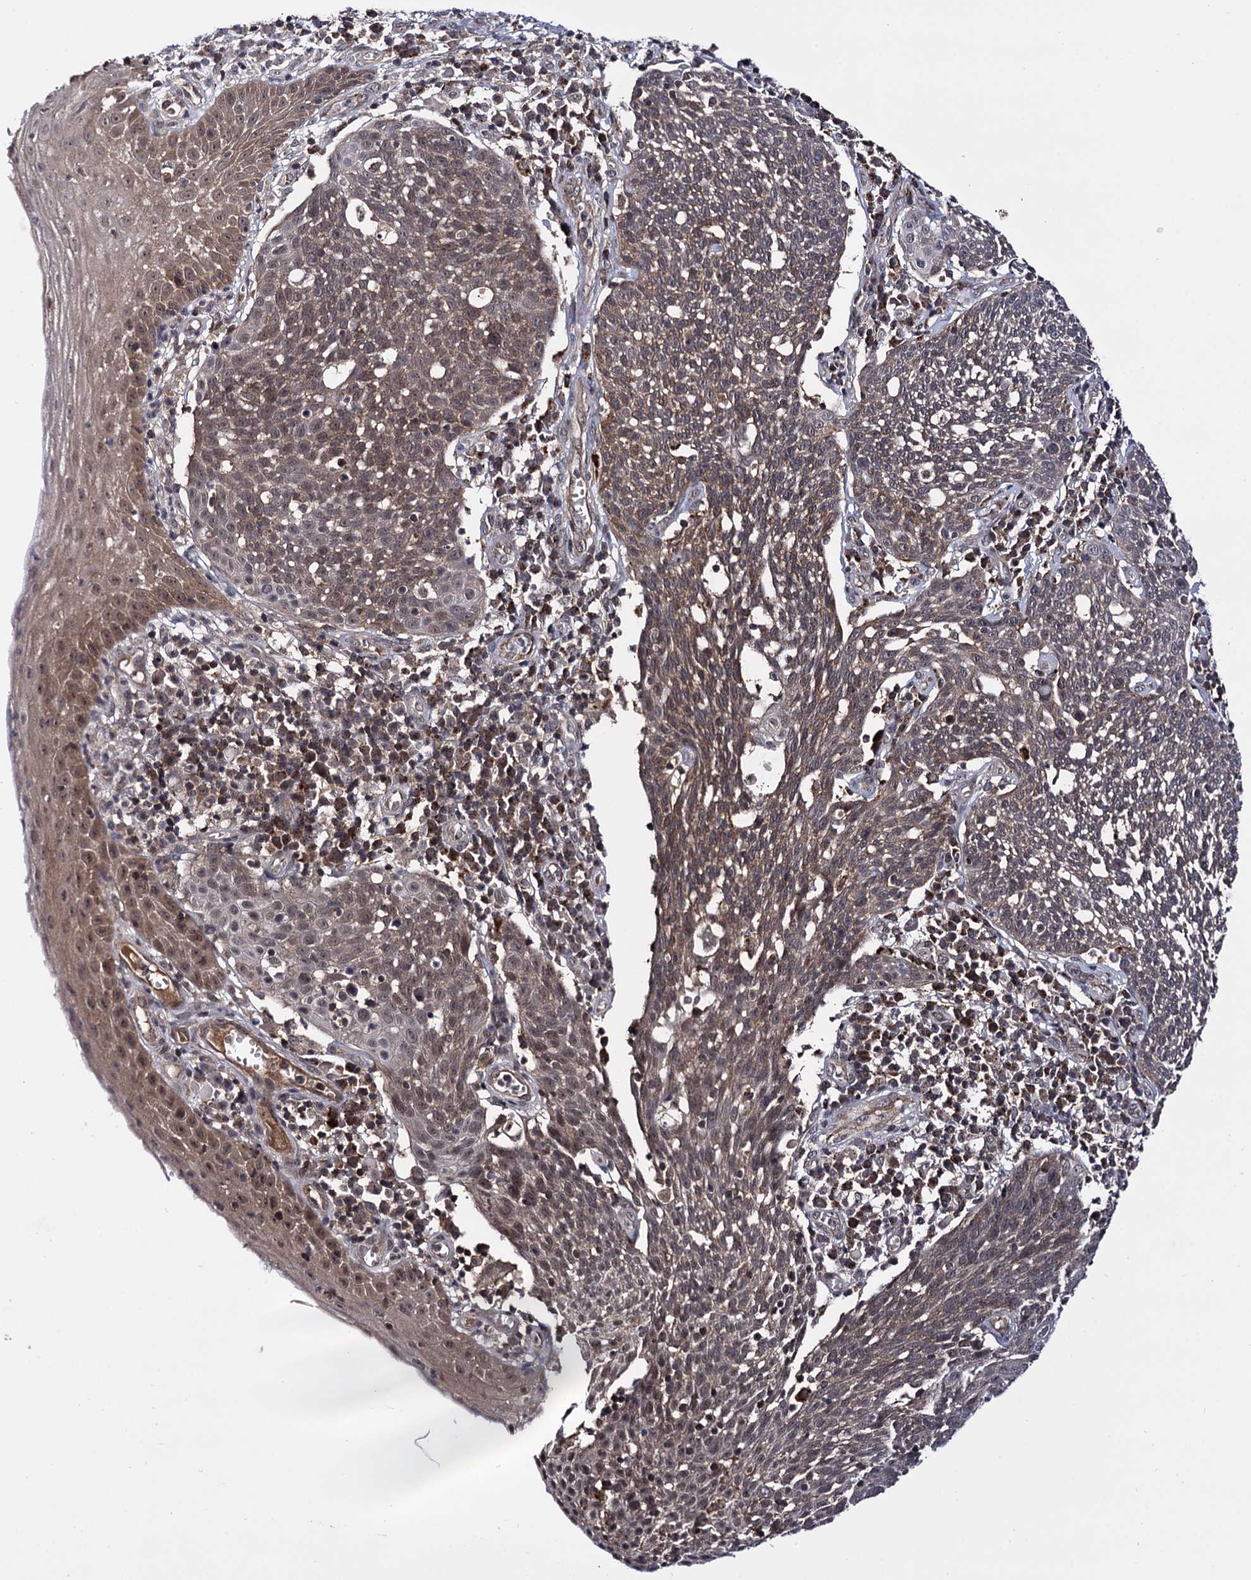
{"staining": {"intensity": "moderate", "quantity": ">75%", "location": "cytoplasmic/membranous,nuclear"}, "tissue": "cervical cancer", "cell_type": "Tumor cells", "image_type": "cancer", "snomed": [{"axis": "morphology", "description": "Squamous cell carcinoma, NOS"}, {"axis": "topography", "description": "Cervix"}], "caption": "Cervical cancer (squamous cell carcinoma) was stained to show a protein in brown. There is medium levels of moderate cytoplasmic/membranous and nuclear positivity in approximately >75% of tumor cells.", "gene": "MICAL2", "patient": {"sex": "female", "age": 34}}